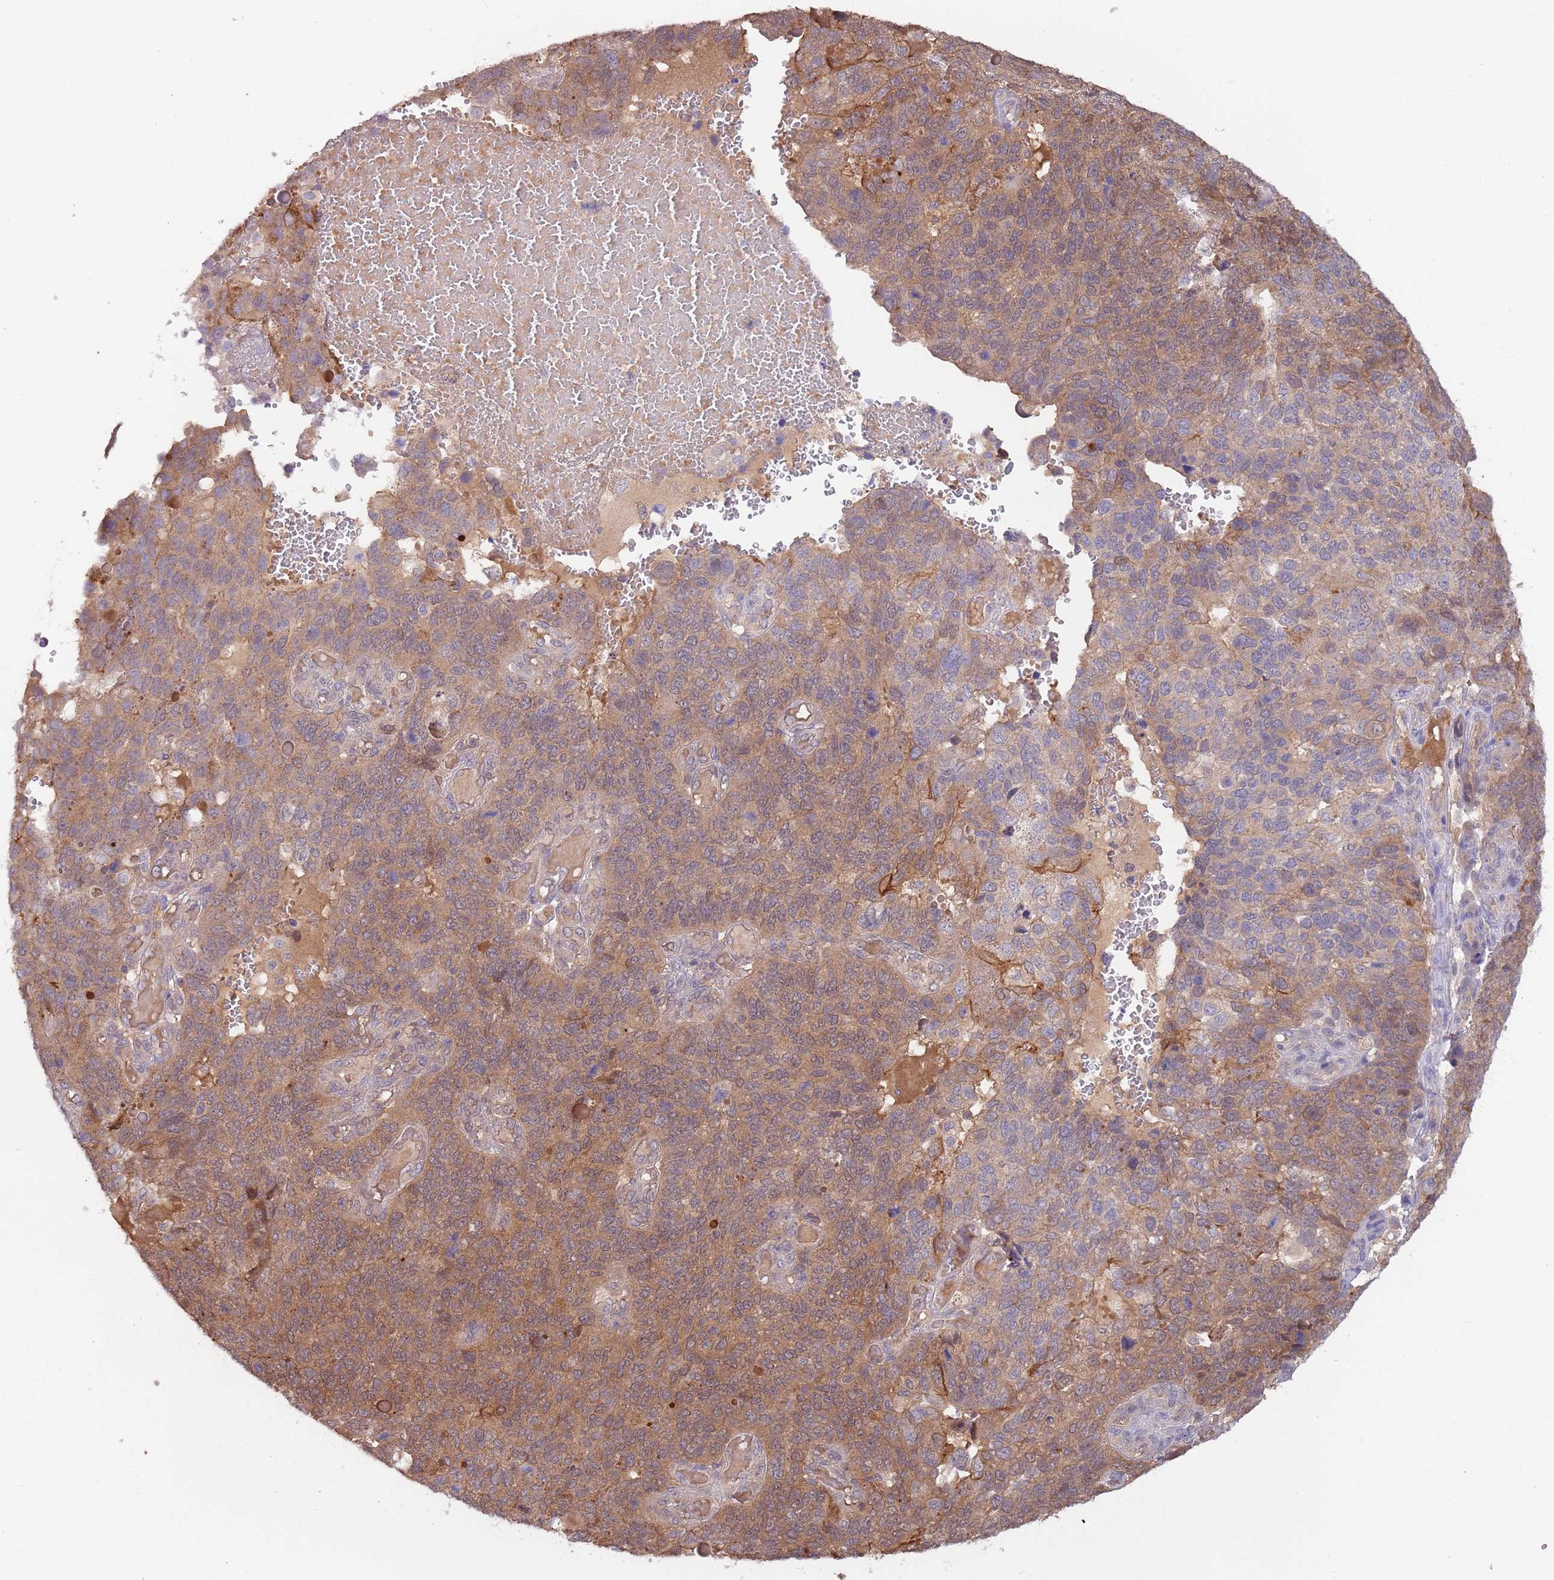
{"staining": {"intensity": "moderate", "quantity": ">75%", "location": "cytoplasmic/membranous"}, "tissue": "endometrial cancer", "cell_type": "Tumor cells", "image_type": "cancer", "snomed": [{"axis": "morphology", "description": "Adenocarcinoma, NOS"}, {"axis": "topography", "description": "Endometrium"}], "caption": "Endometrial cancer (adenocarcinoma) stained with a brown dye exhibits moderate cytoplasmic/membranous positive expression in about >75% of tumor cells.", "gene": "GSDMD", "patient": {"sex": "female", "age": 66}}